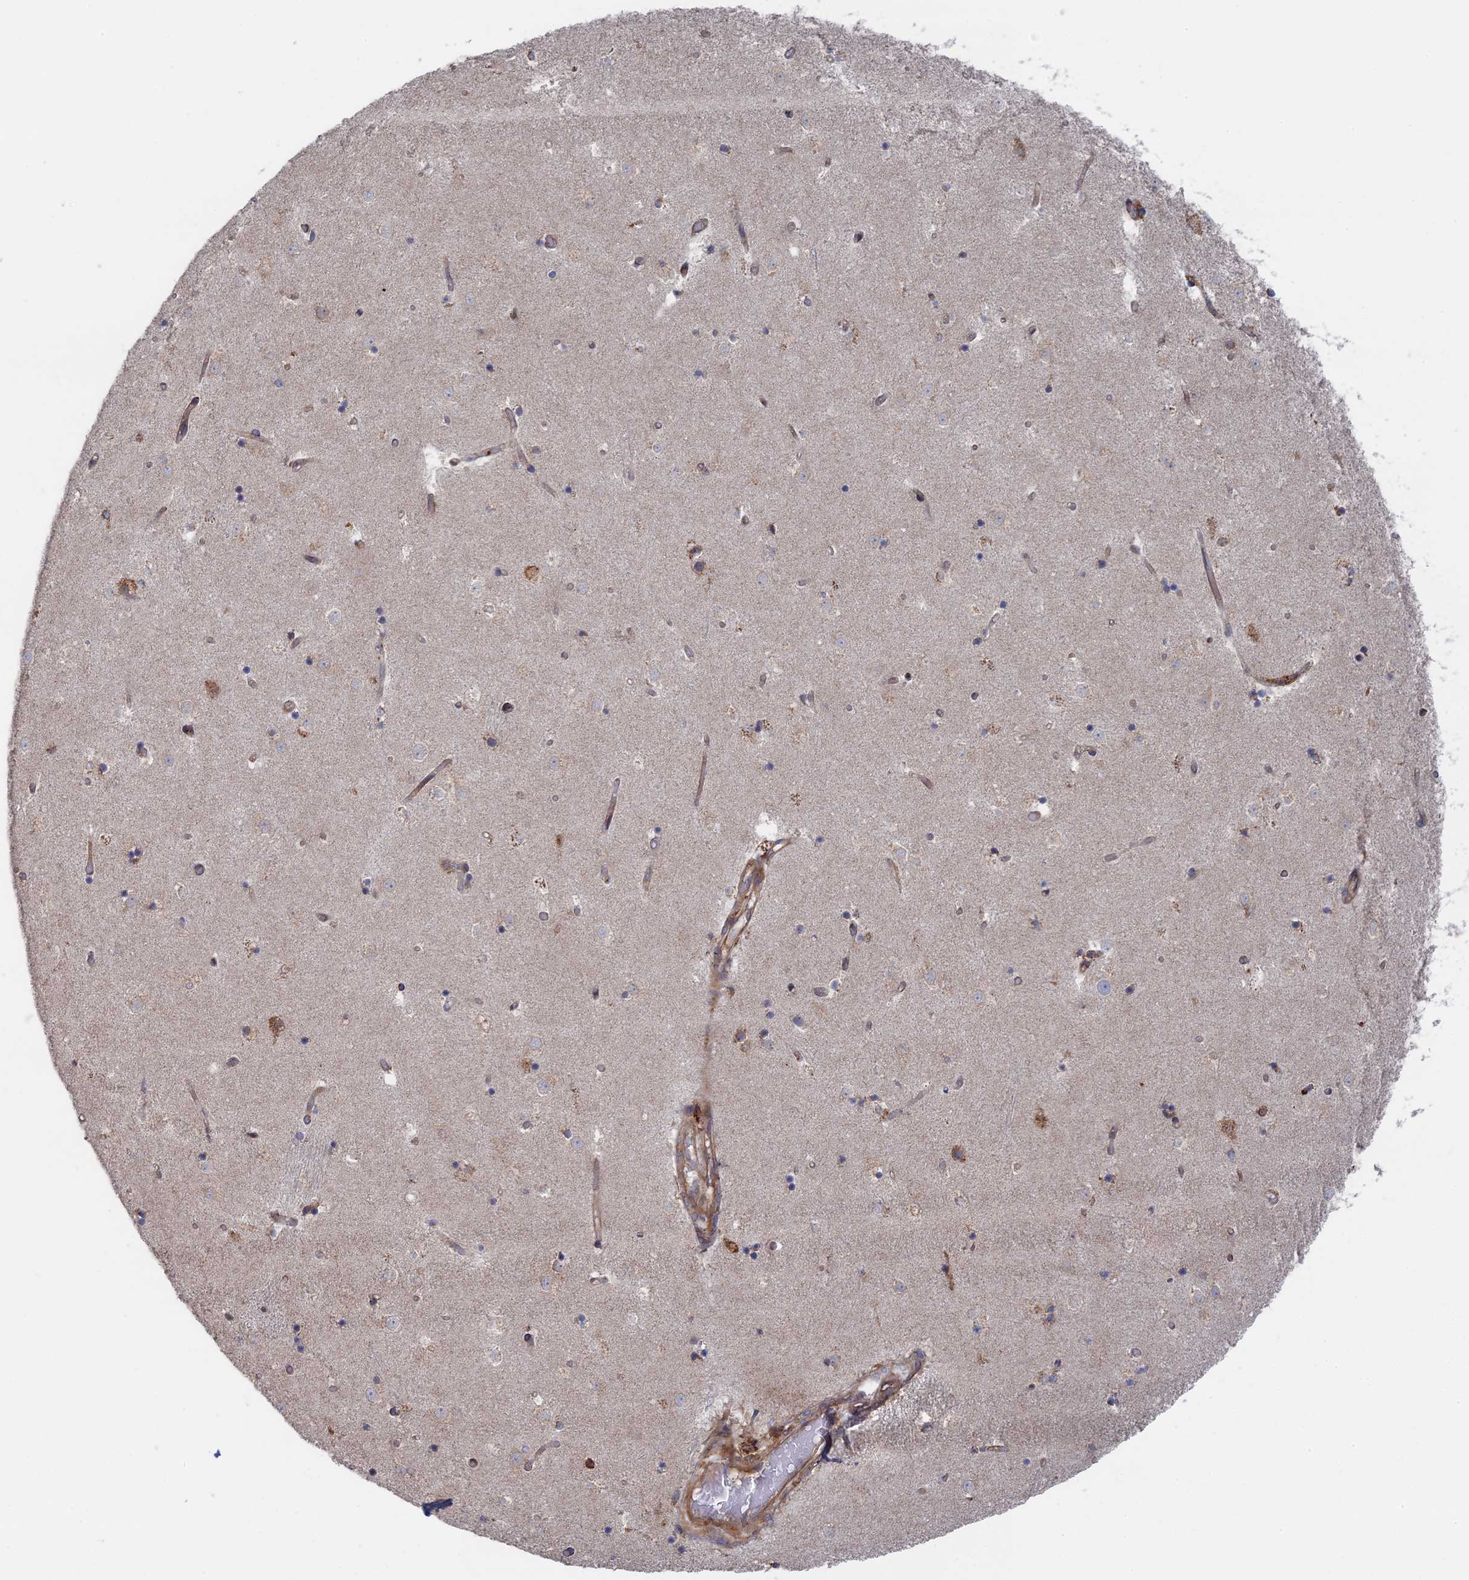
{"staining": {"intensity": "moderate", "quantity": "<25%", "location": "cytoplasmic/membranous"}, "tissue": "caudate", "cell_type": "Glial cells", "image_type": "normal", "snomed": [{"axis": "morphology", "description": "Normal tissue, NOS"}, {"axis": "topography", "description": "Lateral ventricle wall"}], "caption": "Caudate stained with IHC shows moderate cytoplasmic/membranous positivity in about <25% of glial cells.", "gene": "BPIFB6", "patient": {"sex": "female", "age": 52}}